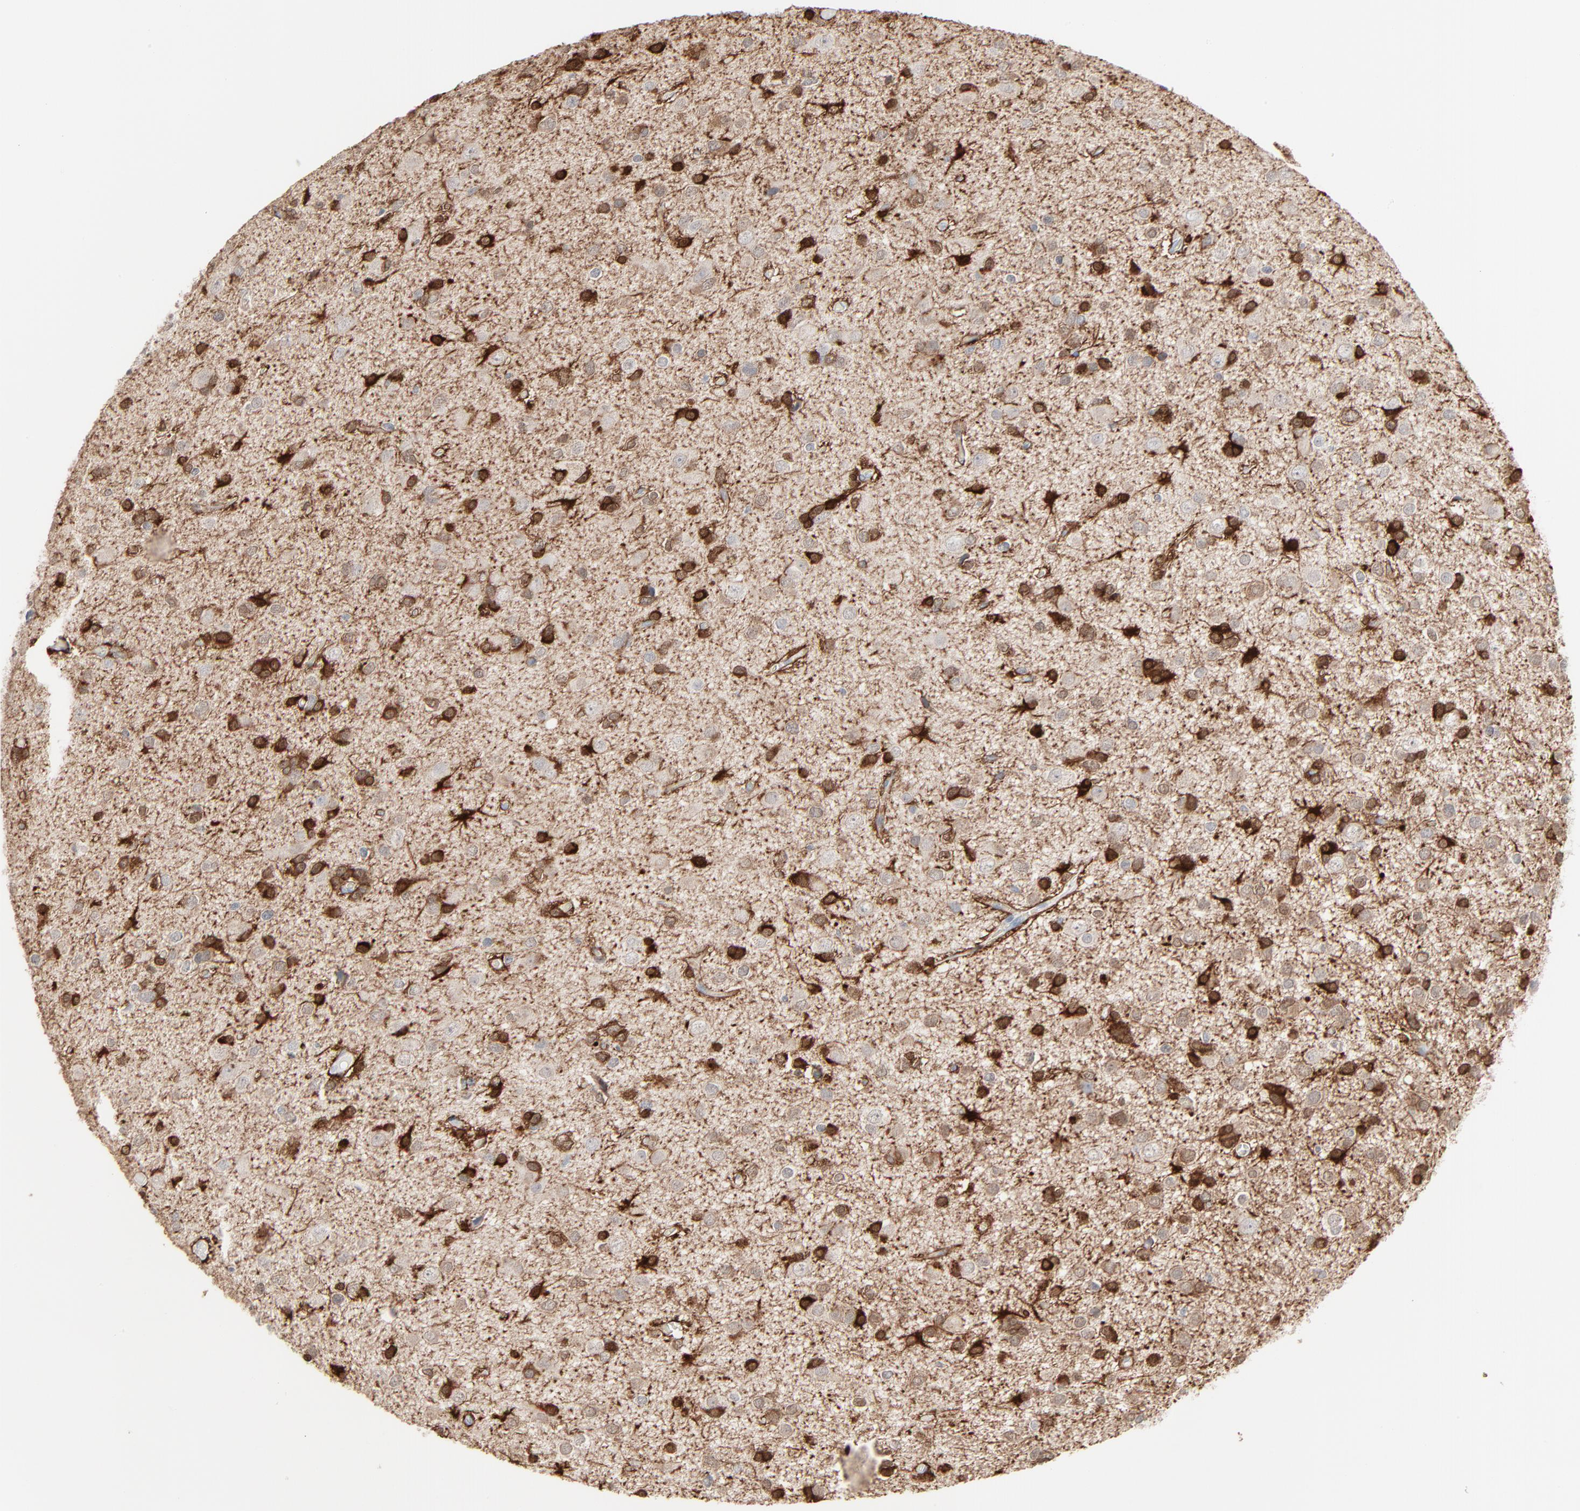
{"staining": {"intensity": "strong", "quantity": "25%-75%", "location": "cytoplasmic/membranous,nuclear"}, "tissue": "glioma", "cell_type": "Tumor cells", "image_type": "cancer", "snomed": [{"axis": "morphology", "description": "Glioma, malignant, Low grade"}, {"axis": "topography", "description": "Brain"}], "caption": "IHC micrograph of neoplastic tissue: human glioma stained using immunohistochemistry (IHC) demonstrates high levels of strong protein expression localized specifically in the cytoplasmic/membranous and nuclear of tumor cells, appearing as a cytoplasmic/membranous and nuclear brown color.", "gene": "PHGDH", "patient": {"sex": "male", "age": 42}}